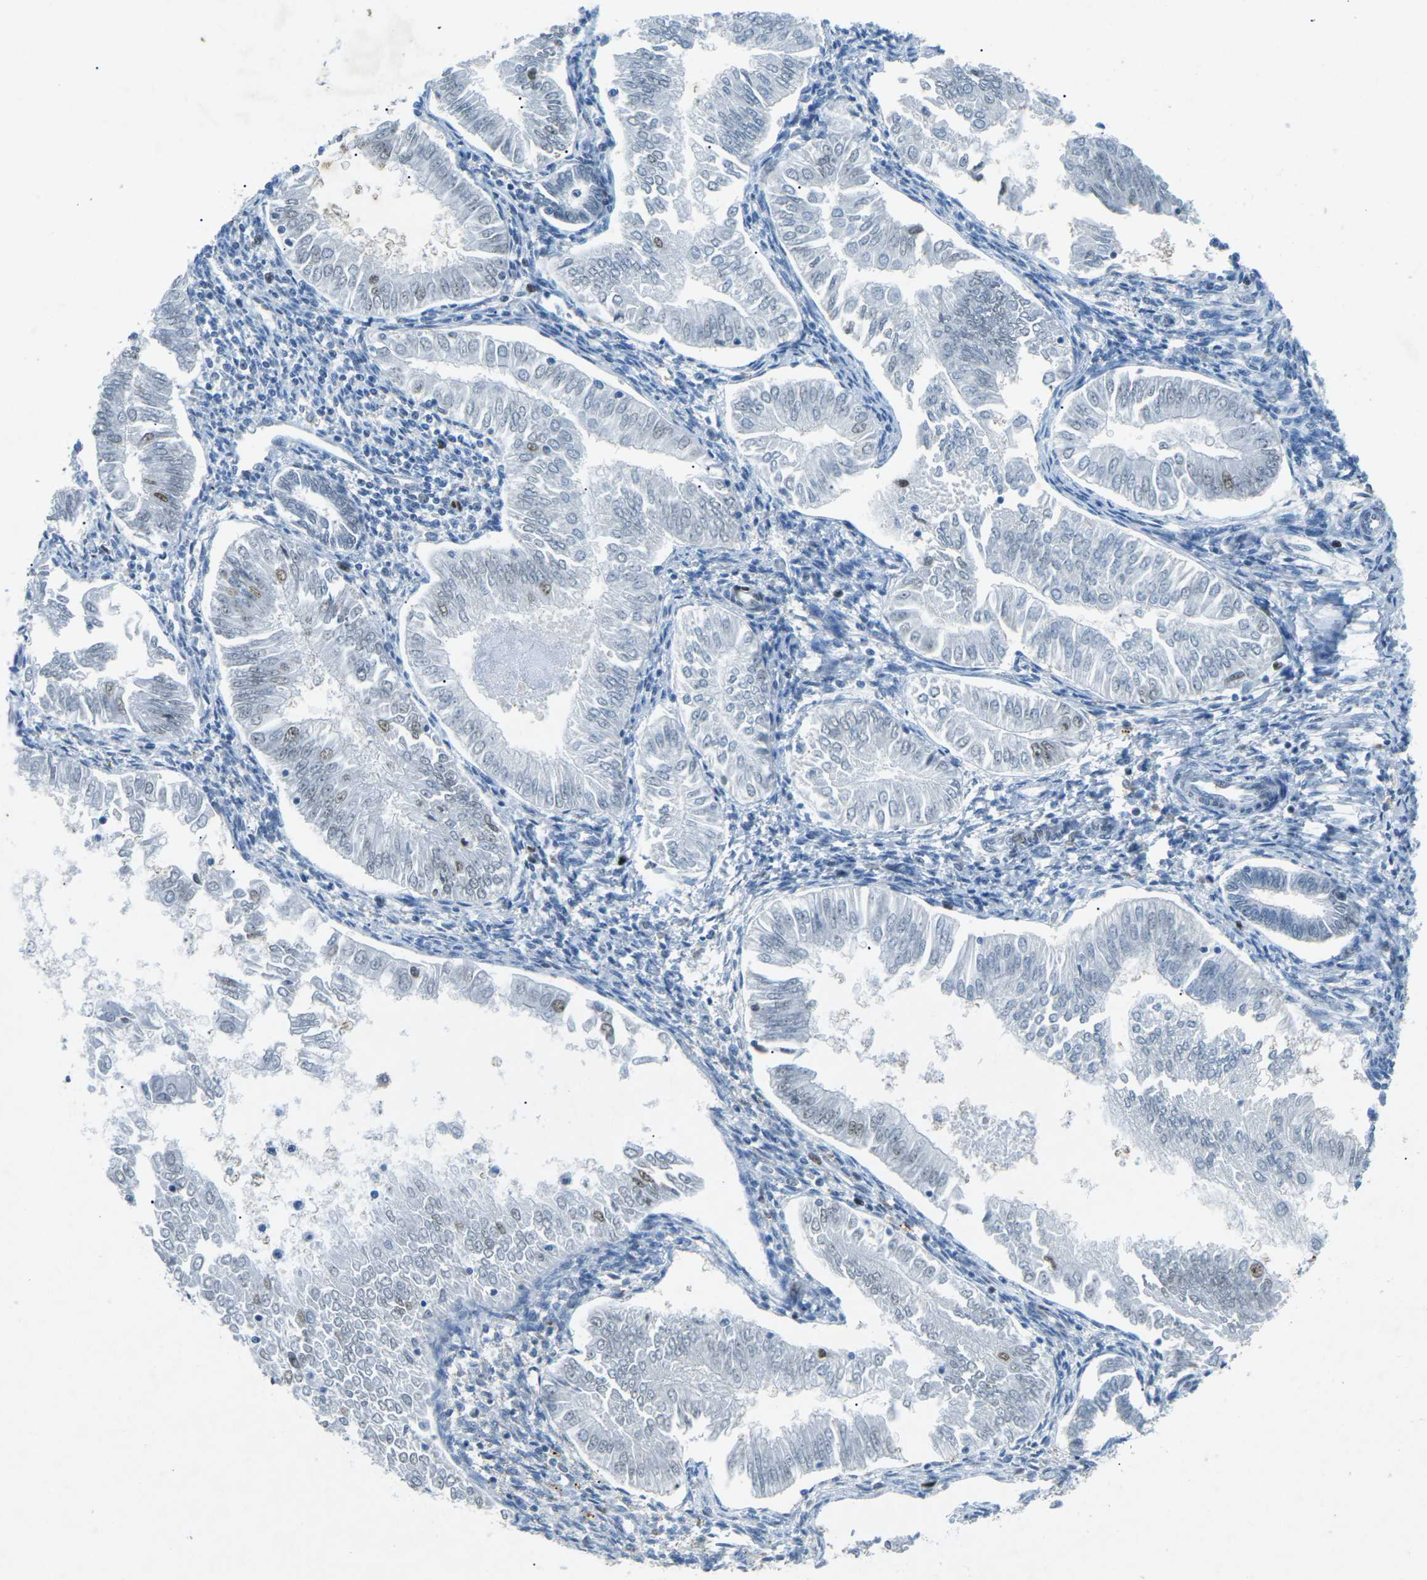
{"staining": {"intensity": "weak", "quantity": "<25%", "location": "nuclear"}, "tissue": "endometrial cancer", "cell_type": "Tumor cells", "image_type": "cancer", "snomed": [{"axis": "morphology", "description": "Adenocarcinoma, NOS"}, {"axis": "topography", "description": "Endometrium"}], "caption": "Endometrial cancer (adenocarcinoma) was stained to show a protein in brown. There is no significant expression in tumor cells. Brightfield microscopy of IHC stained with DAB (brown) and hematoxylin (blue), captured at high magnification.", "gene": "RB1", "patient": {"sex": "female", "age": 53}}